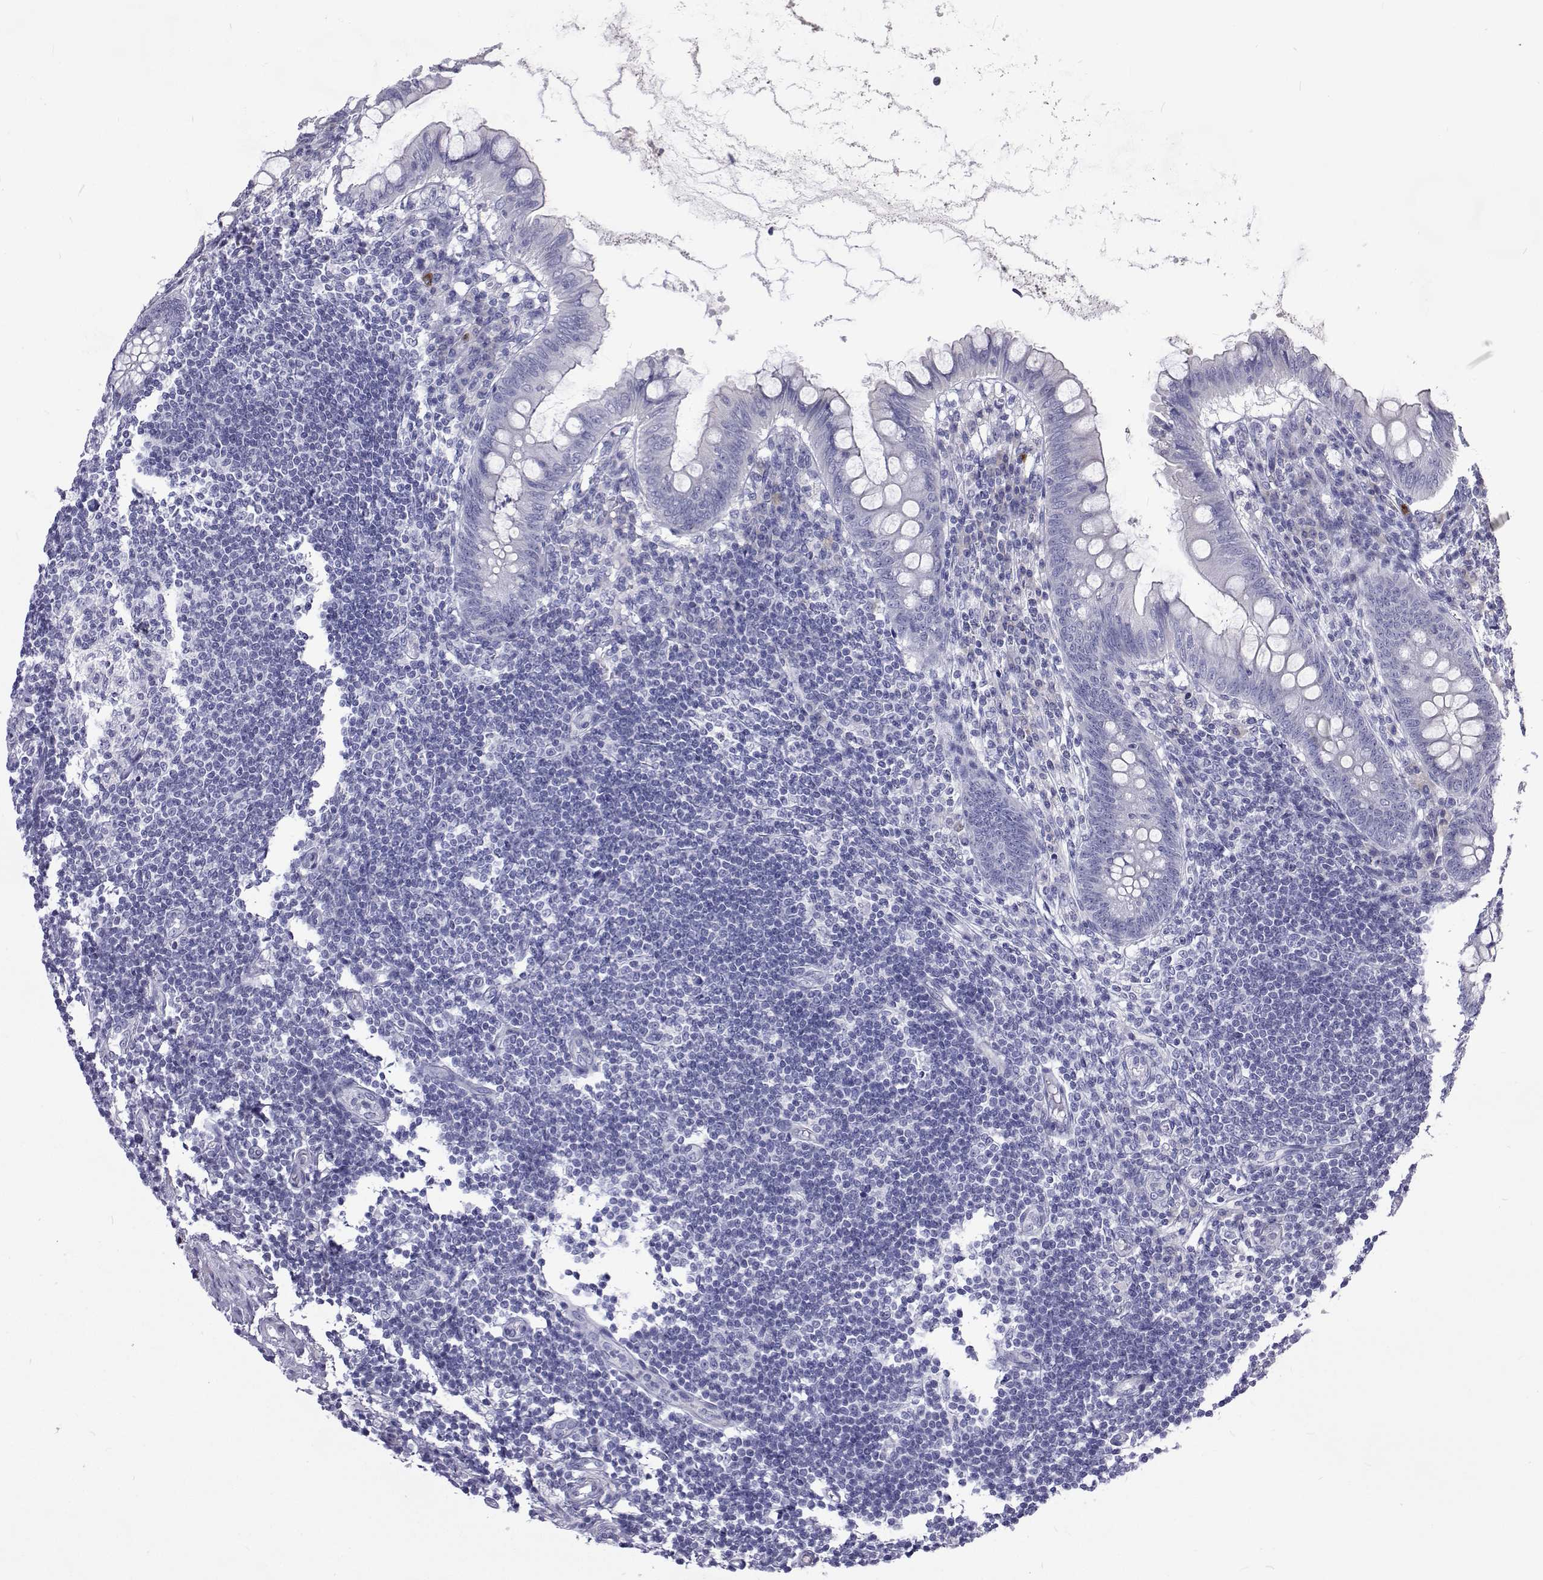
{"staining": {"intensity": "negative", "quantity": "none", "location": "none"}, "tissue": "appendix", "cell_type": "Glandular cells", "image_type": "normal", "snomed": [{"axis": "morphology", "description": "Normal tissue, NOS"}, {"axis": "topography", "description": "Appendix"}], "caption": "IHC micrograph of normal appendix: appendix stained with DAB (3,3'-diaminobenzidine) shows no significant protein positivity in glandular cells.", "gene": "NPR3", "patient": {"sex": "female", "age": 57}}